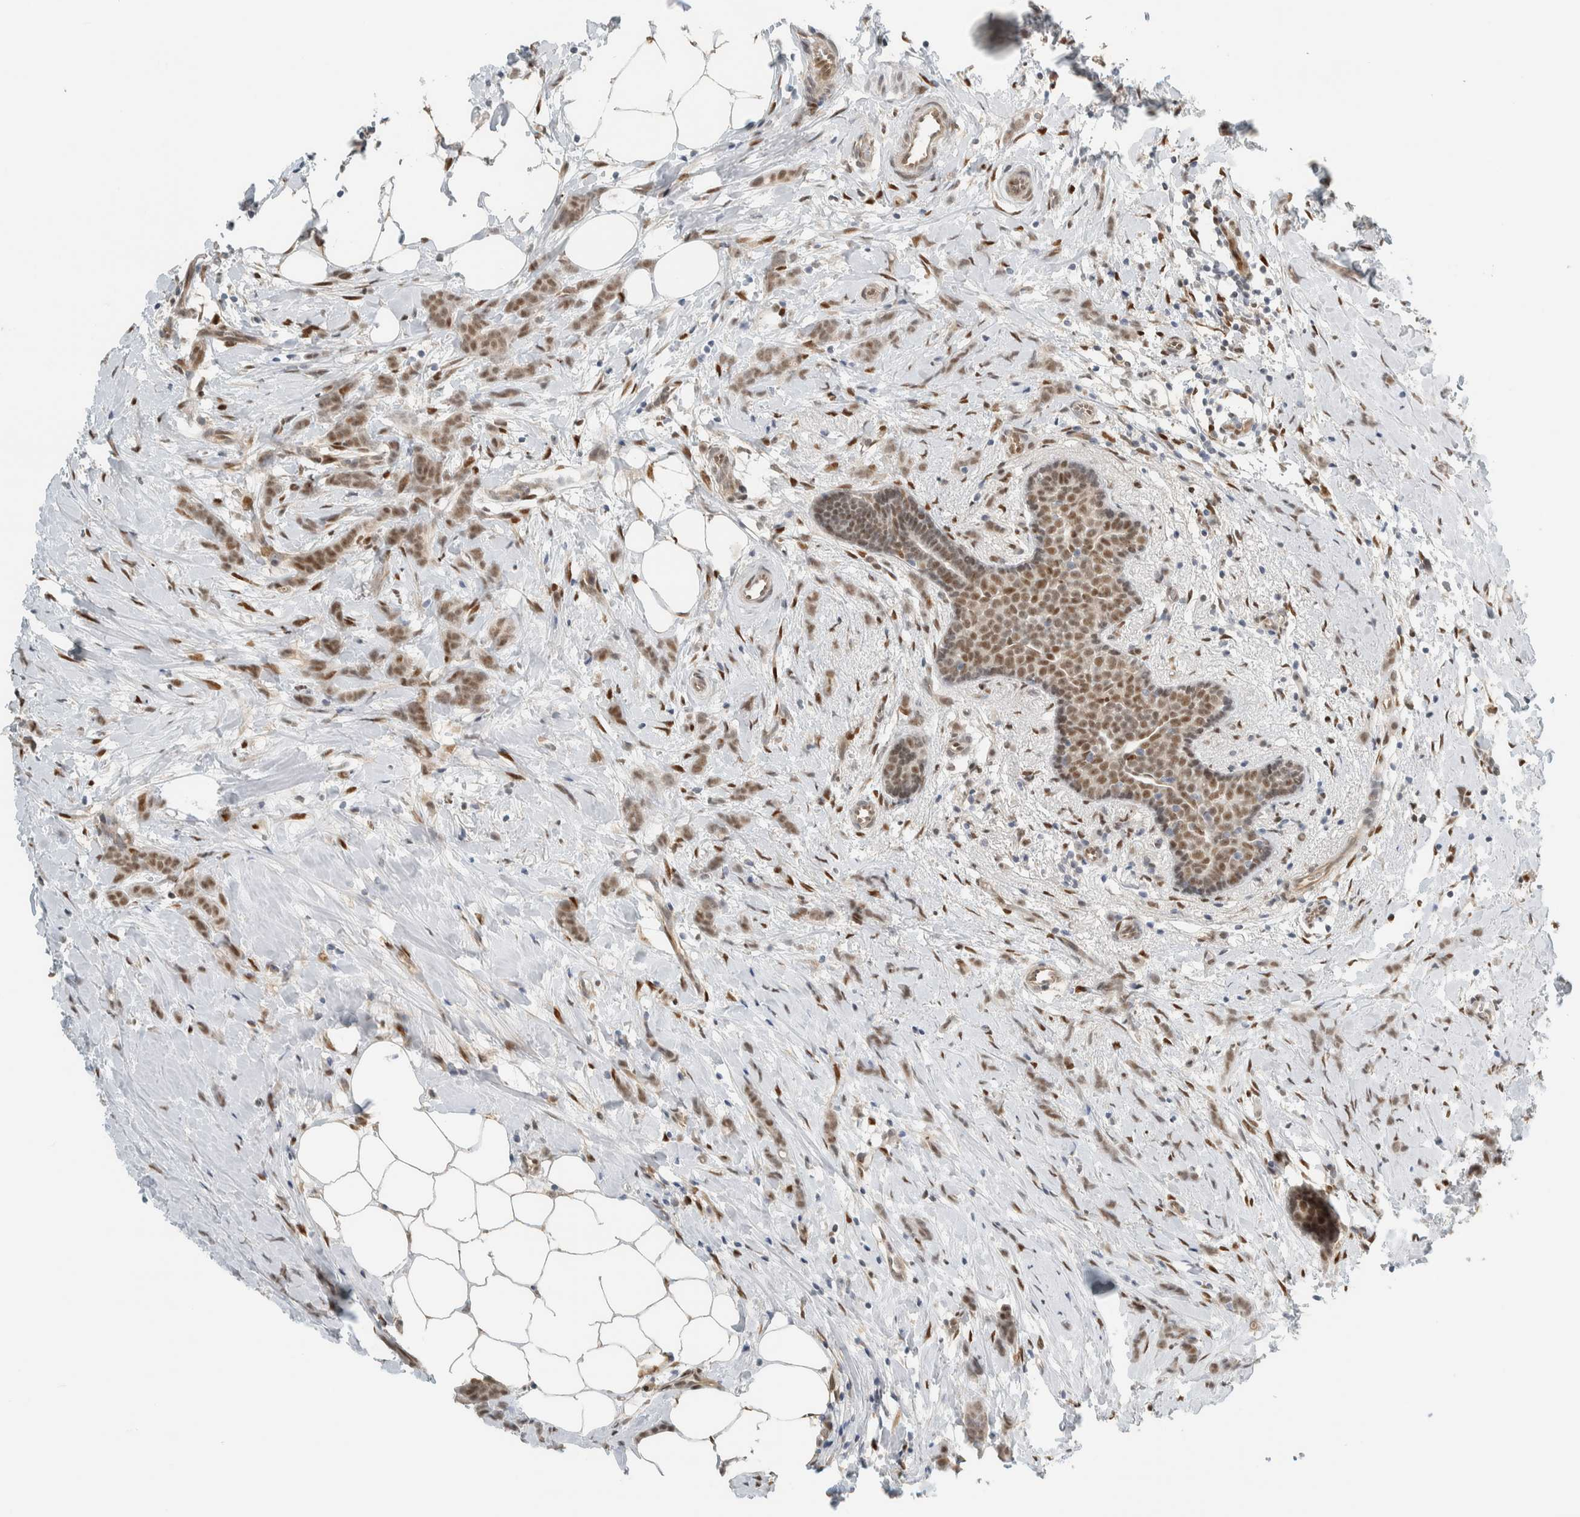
{"staining": {"intensity": "moderate", "quantity": ">75%", "location": "cytoplasmic/membranous,nuclear"}, "tissue": "breast cancer", "cell_type": "Tumor cells", "image_type": "cancer", "snomed": [{"axis": "morphology", "description": "Lobular carcinoma, in situ"}, {"axis": "morphology", "description": "Lobular carcinoma"}, {"axis": "topography", "description": "Breast"}], "caption": "Breast cancer was stained to show a protein in brown. There is medium levels of moderate cytoplasmic/membranous and nuclear staining in about >75% of tumor cells.", "gene": "TFE3", "patient": {"sex": "female", "age": 41}}